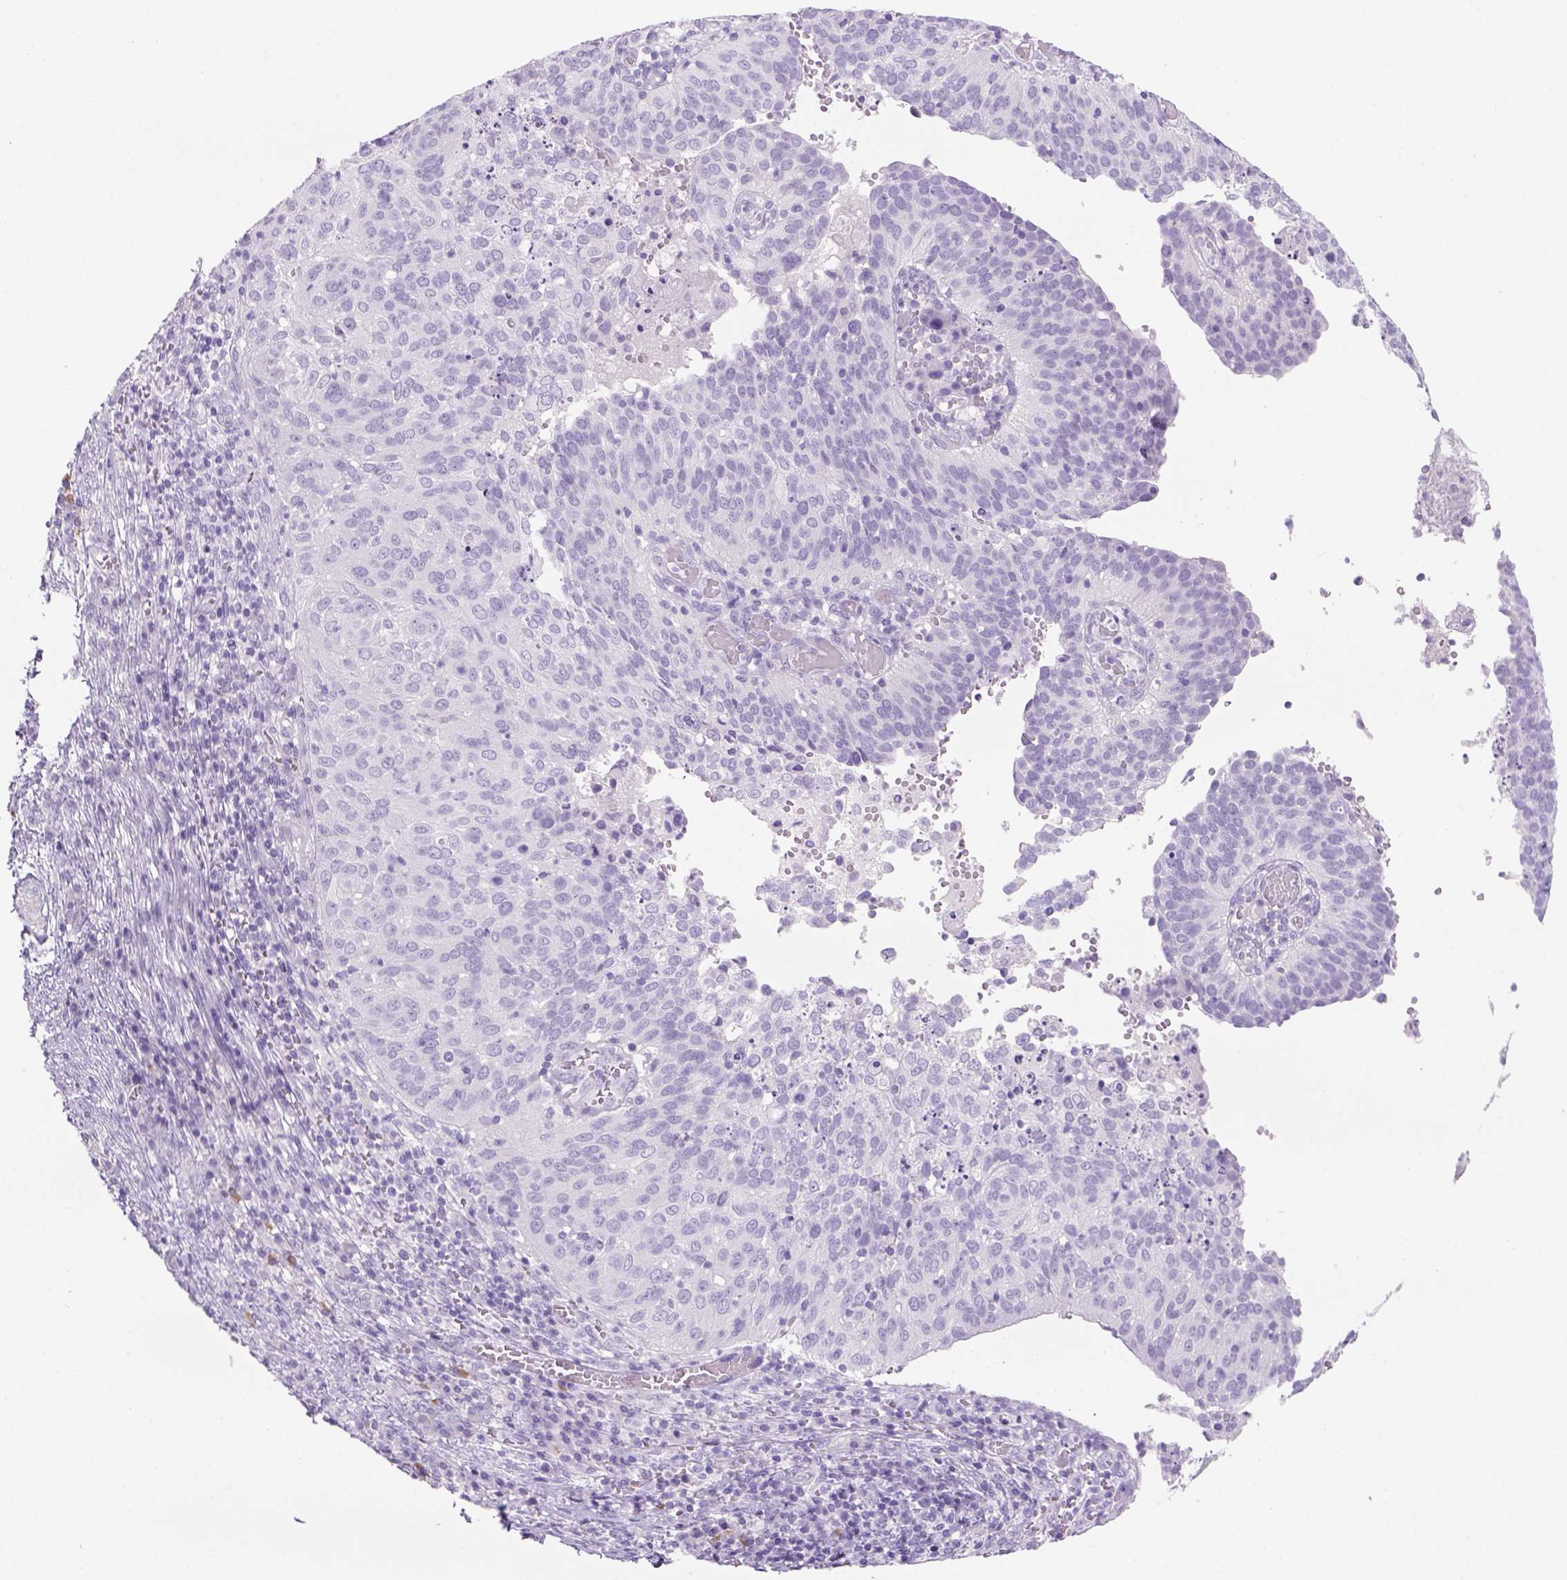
{"staining": {"intensity": "negative", "quantity": "none", "location": "none"}, "tissue": "cervical cancer", "cell_type": "Tumor cells", "image_type": "cancer", "snomed": [{"axis": "morphology", "description": "Squamous cell carcinoma, NOS"}, {"axis": "topography", "description": "Cervix"}], "caption": "Immunohistochemical staining of human cervical cancer displays no significant expression in tumor cells.", "gene": "TENM4", "patient": {"sex": "female", "age": 39}}